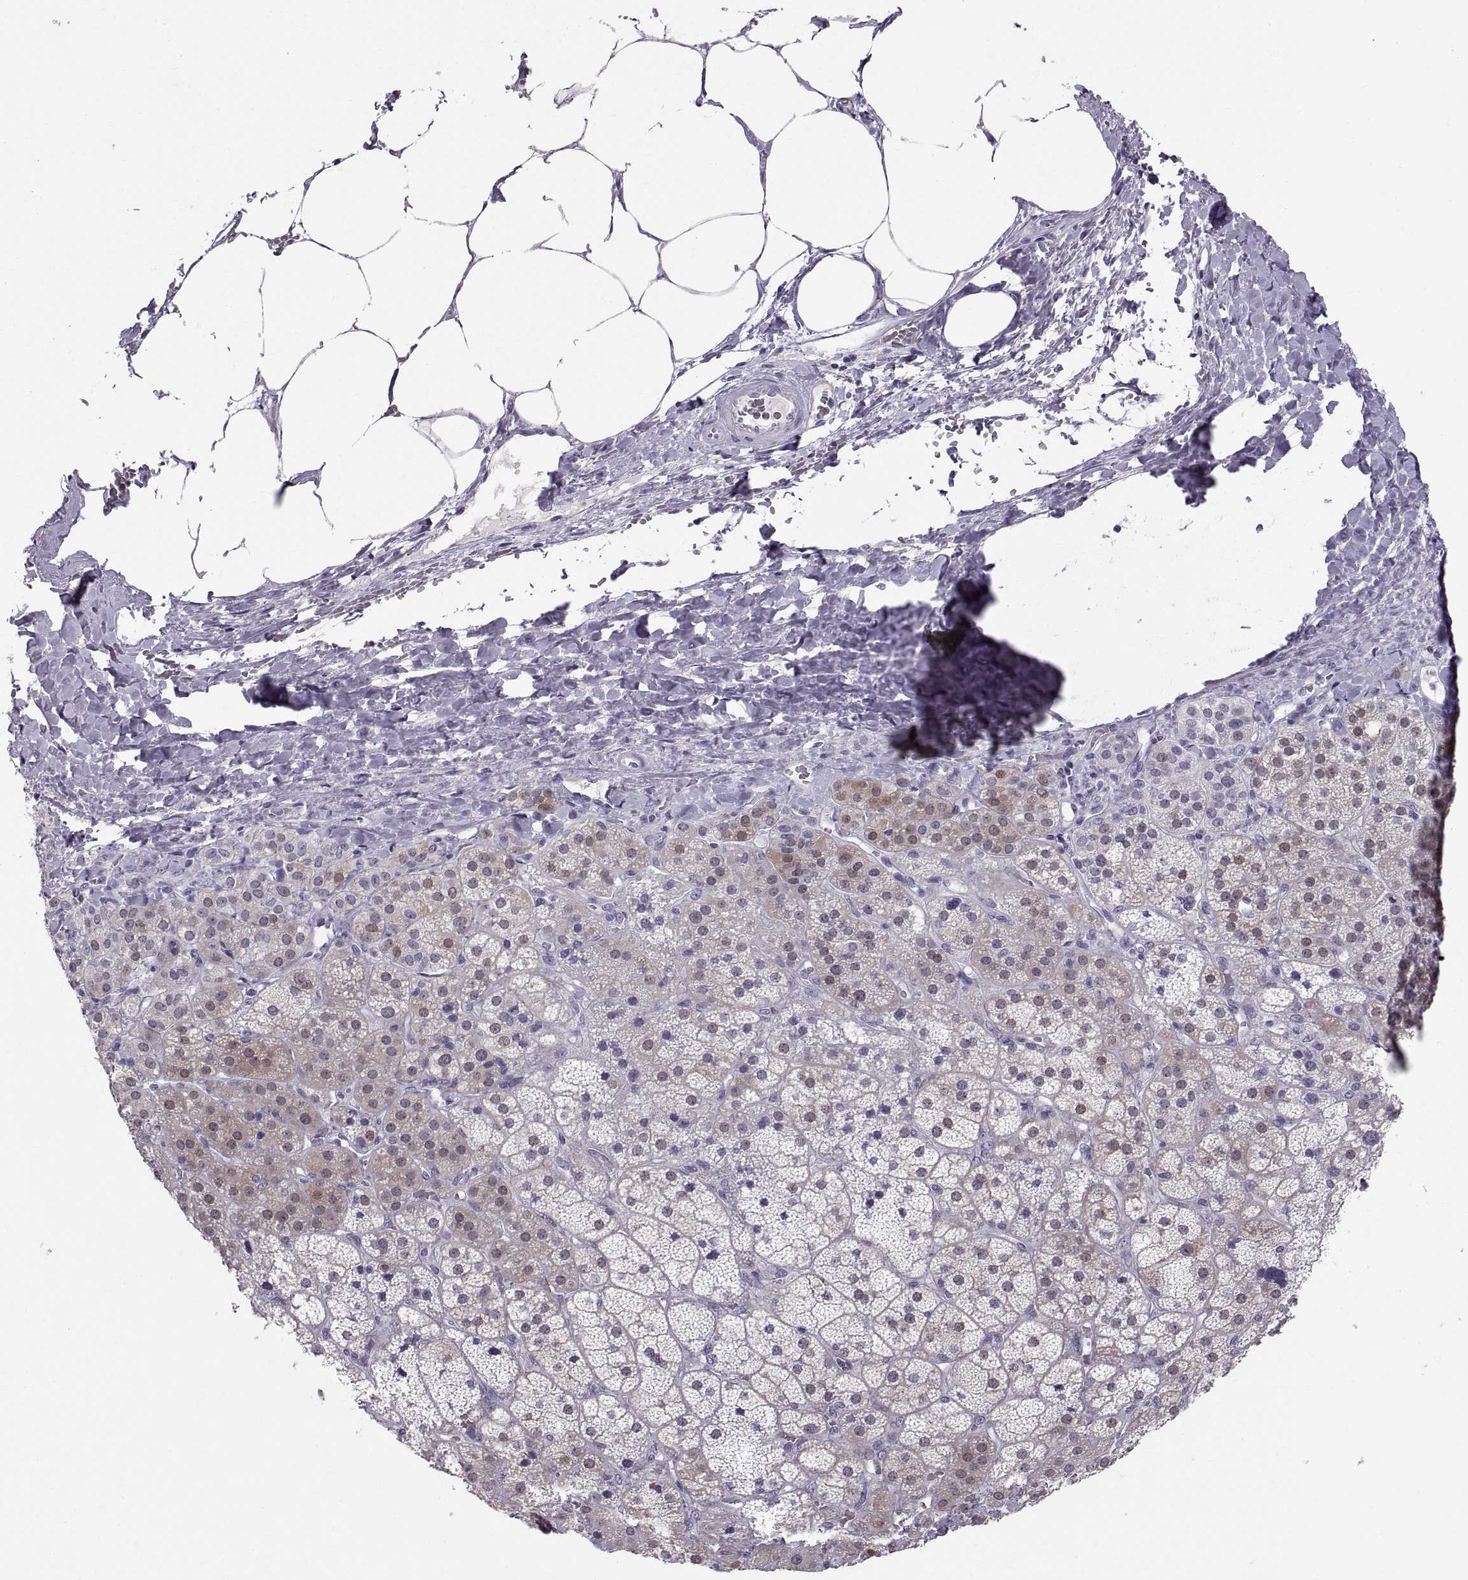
{"staining": {"intensity": "weak", "quantity": "25%-75%", "location": "cytoplasmic/membranous"}, "tissue": "adrenal gland", "cell_type": "Glandular cells", "image_type": "normal", "snomed": [{"axis": "morphology", "description": "Normal tissue, NOS"}, {"axis": "topography", "description": "Adrenal gland"}], "caption": "Immunohistochemical staining of unremarkable human adrenal gland demonstrates 25%-75% levels of weak cytoplasmic/membranous protein expression in approximately 25%-75% of glandular cells. (Stains: DAB (3,3'-diaminobenzidine) in brown, nuclei in blue, Microscopy: brightfield microscopy at high magnification).", "gene": "SPACDR", "patient": {"sex": "male", "age": 57}}